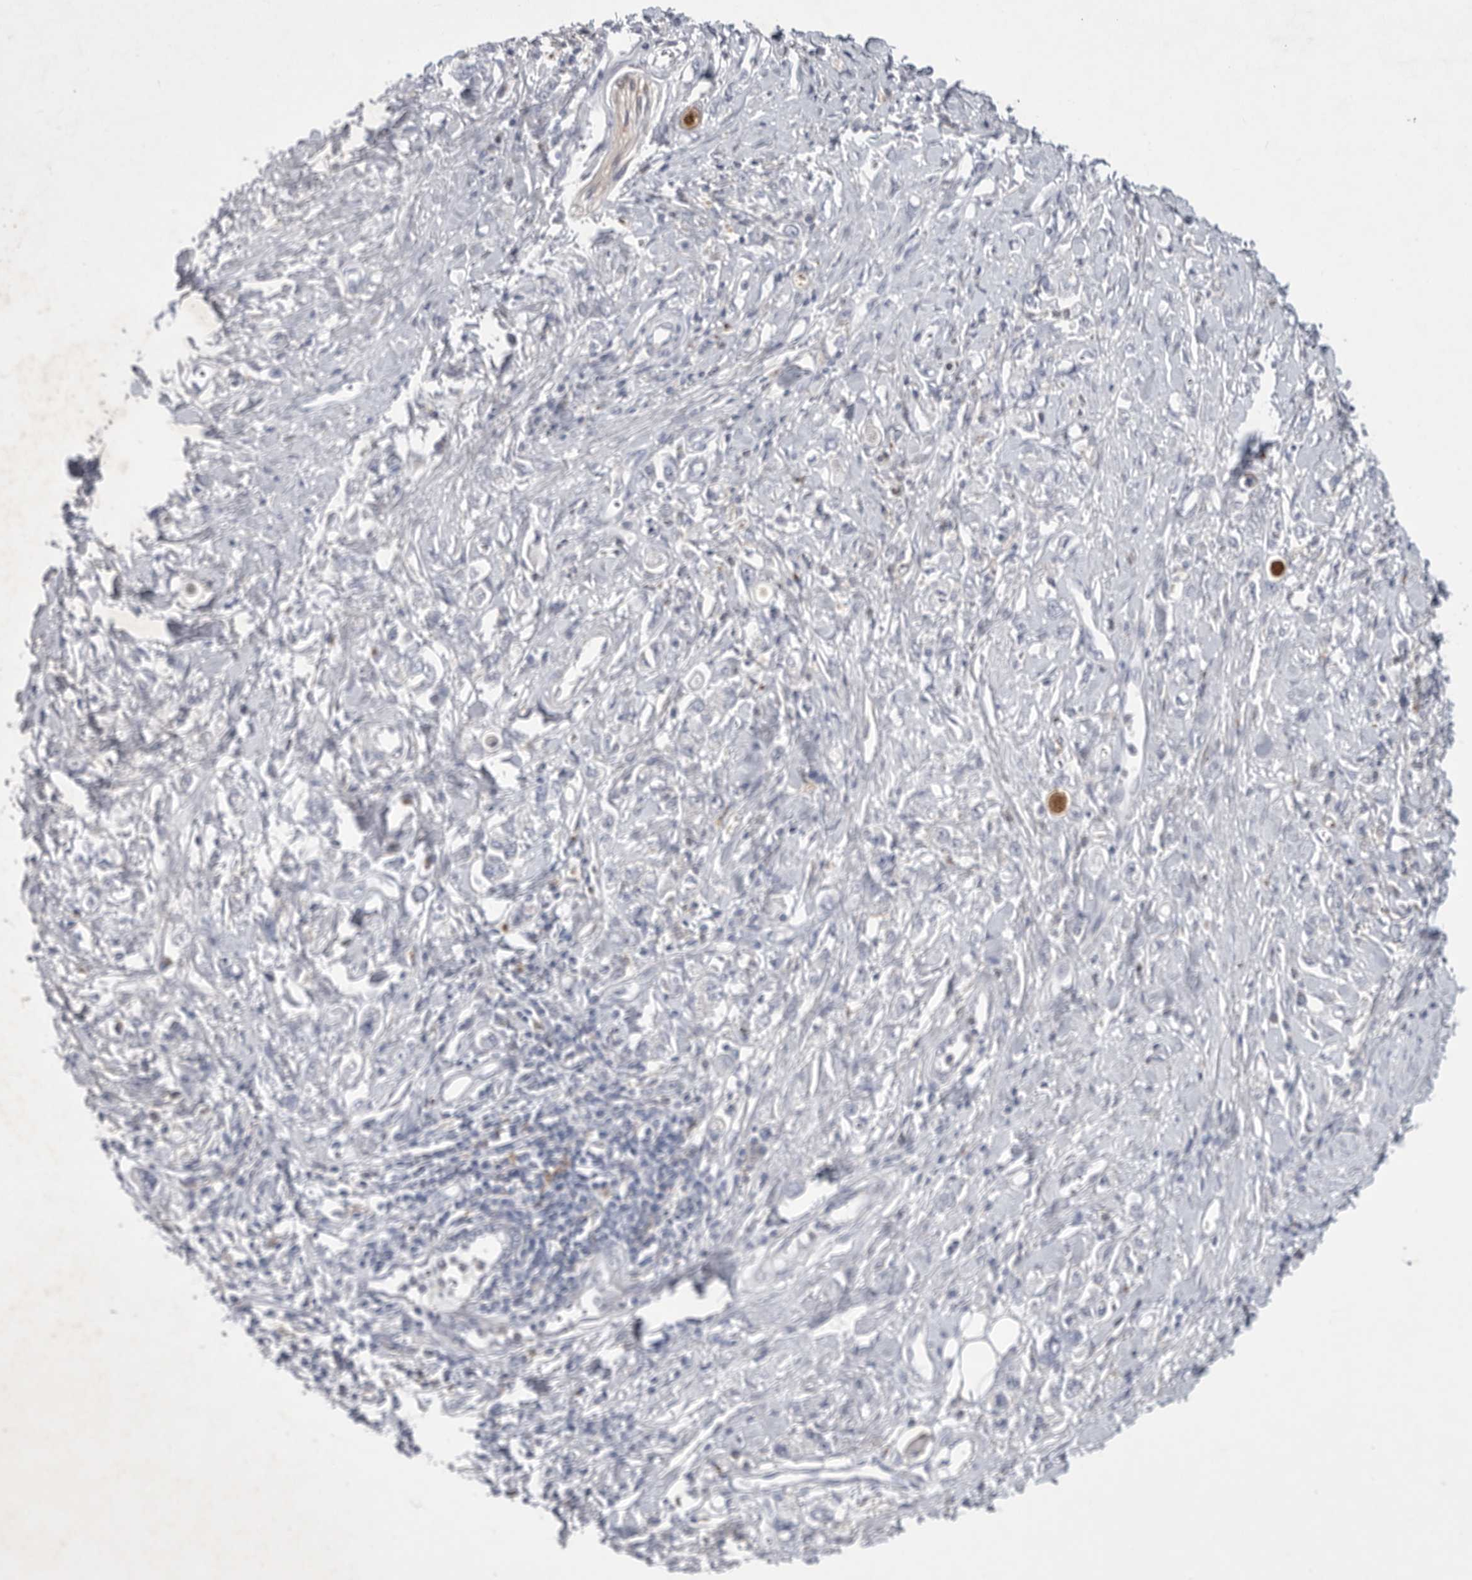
{"staining": {"intensity": "negative", "quantity": "none", "location": "none"}, "tissue": "stomach cancer", "cell_type": "Tumor cells", "image_type": "cancer", "snomed": [{"axis": "morphology", "description": "Adenocarcinoma, NOS"}, {"axis": "topography", "description": "Stomach"}], "caption": "Immunohistochemistry (IHC) micrograph of human stomach cancer stained for a protein (brown), which demonstrates no expression in tumor cells.", "gene": "SIGLEC10", "patient": {"sex": "female", "age": 76}}